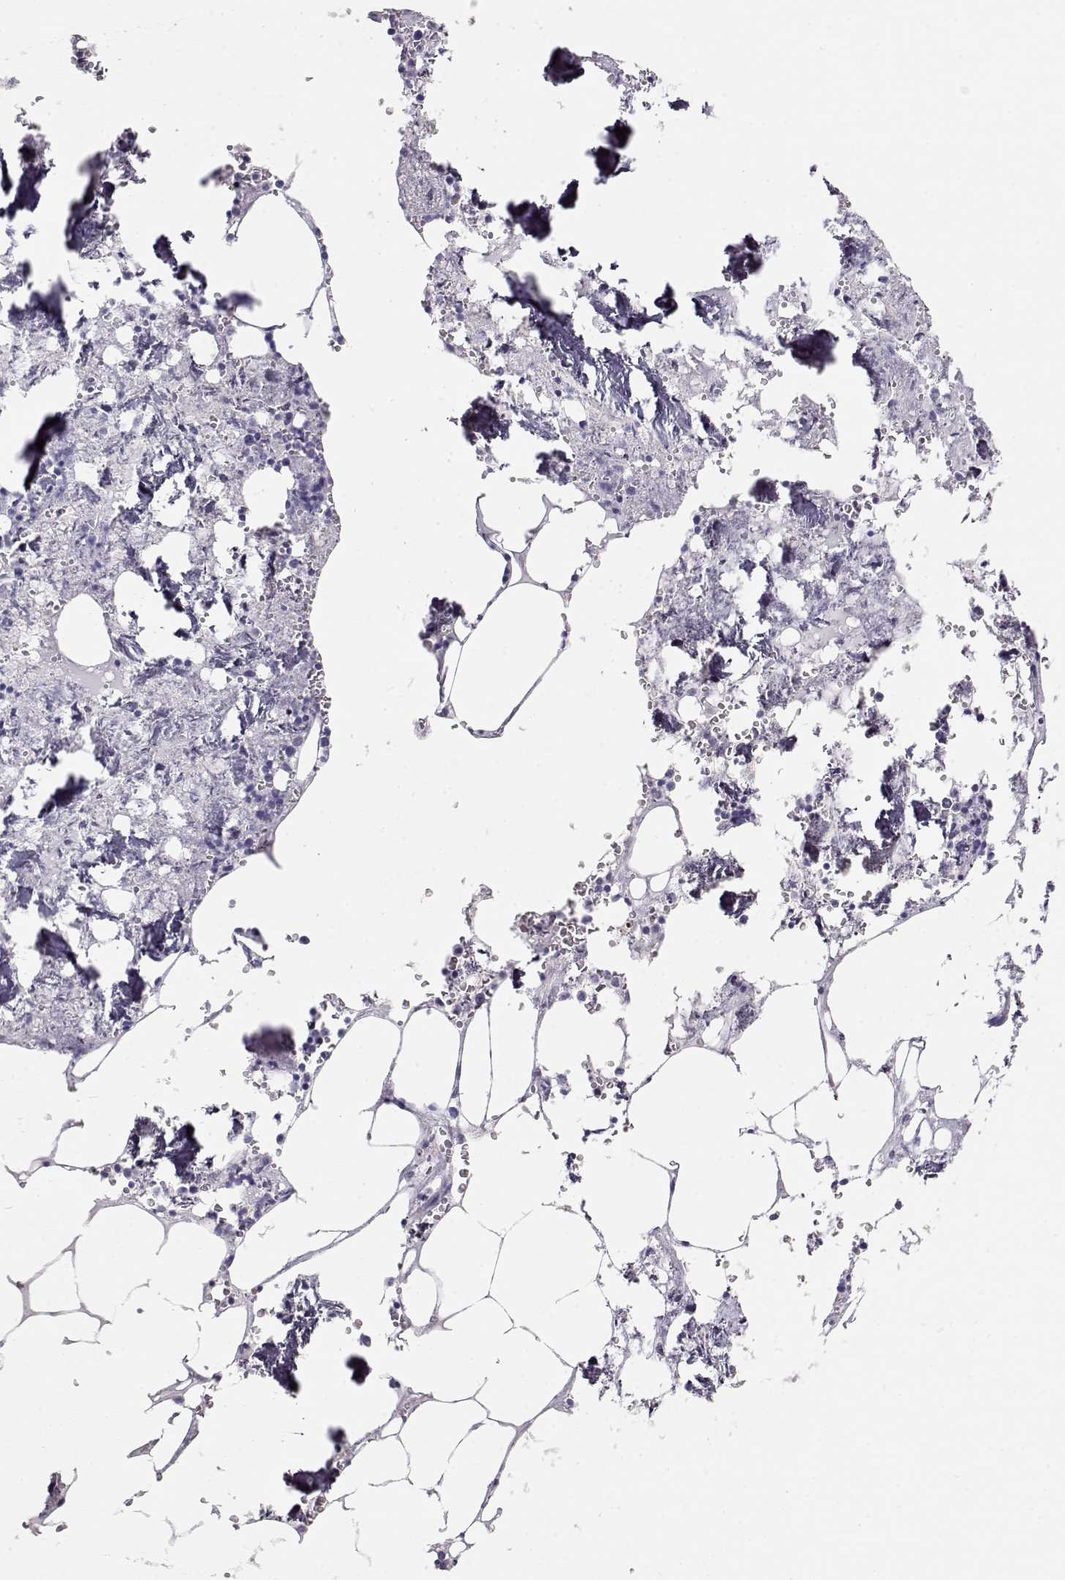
{"staining": {"intensity": "negative", "quantity": "none", "location": "none"}, "tissue": "bone marrow", "cell_type": "Hematopoietic cells", "image_type": "normal", "snomed": [{"axis": "morphology", "description": "Normal tissue, NOS"}, {"axis": "topography", "description": "Bone marrow"}], "caption": "Histopathology image shows no significant protein expression in hematopoietic cells of unremarkable bone marrow. The staining was performed using DAB (3,3'-diaminobenzidine) to visualize the protein expression in brown, while the nuclei were stained in blue with hematoxylin (Magnification: 20x).", "gene": "TKTL1", "patient": {"sex": "male", "age": 54}}